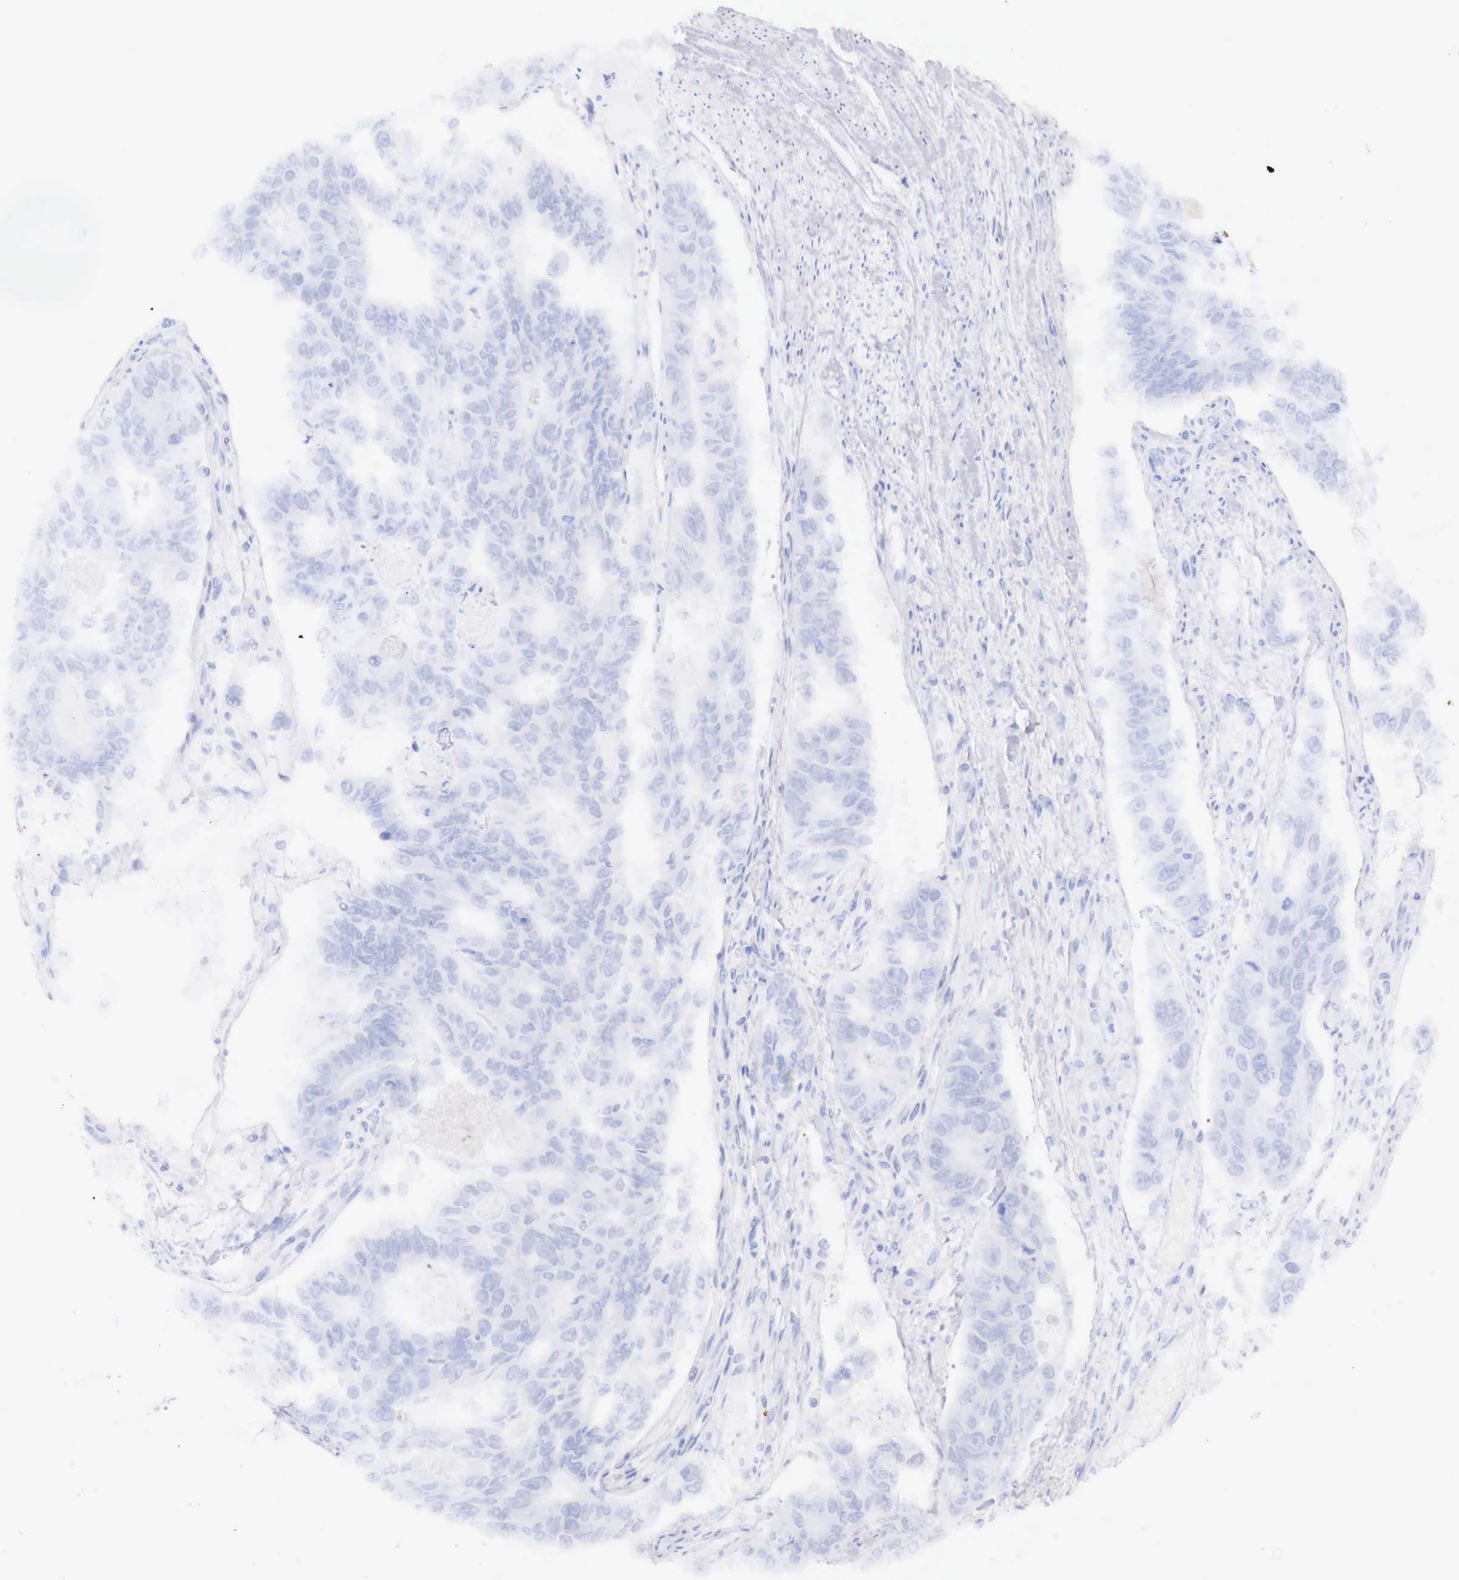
{"staining": {"intensity": "negative", "quantity": "none", "location": "none"}, "tissue": "colorectal cancer", "cell_type": "Tumor cells", "image_type": "cancer", "snomed": [{"axis": "morphology", "description": "Adenocarcinoma, NOS"}, {"axis": "topography", "description": "Colon"}], "caption": "A high-resolution photomicrograph shows IHC staining of adenocarcinoma (colorectal), which reveals no significant staining in tumor cells. The staining was performed using DAB (3,3'-diaminobenzidine) to visualize the protein expression in brown, while the nuclei were stained in blue with hematoxylin (Magnification: 20x).", "gene": "INHA", "patient": {"sex": "female", "age": 86}}